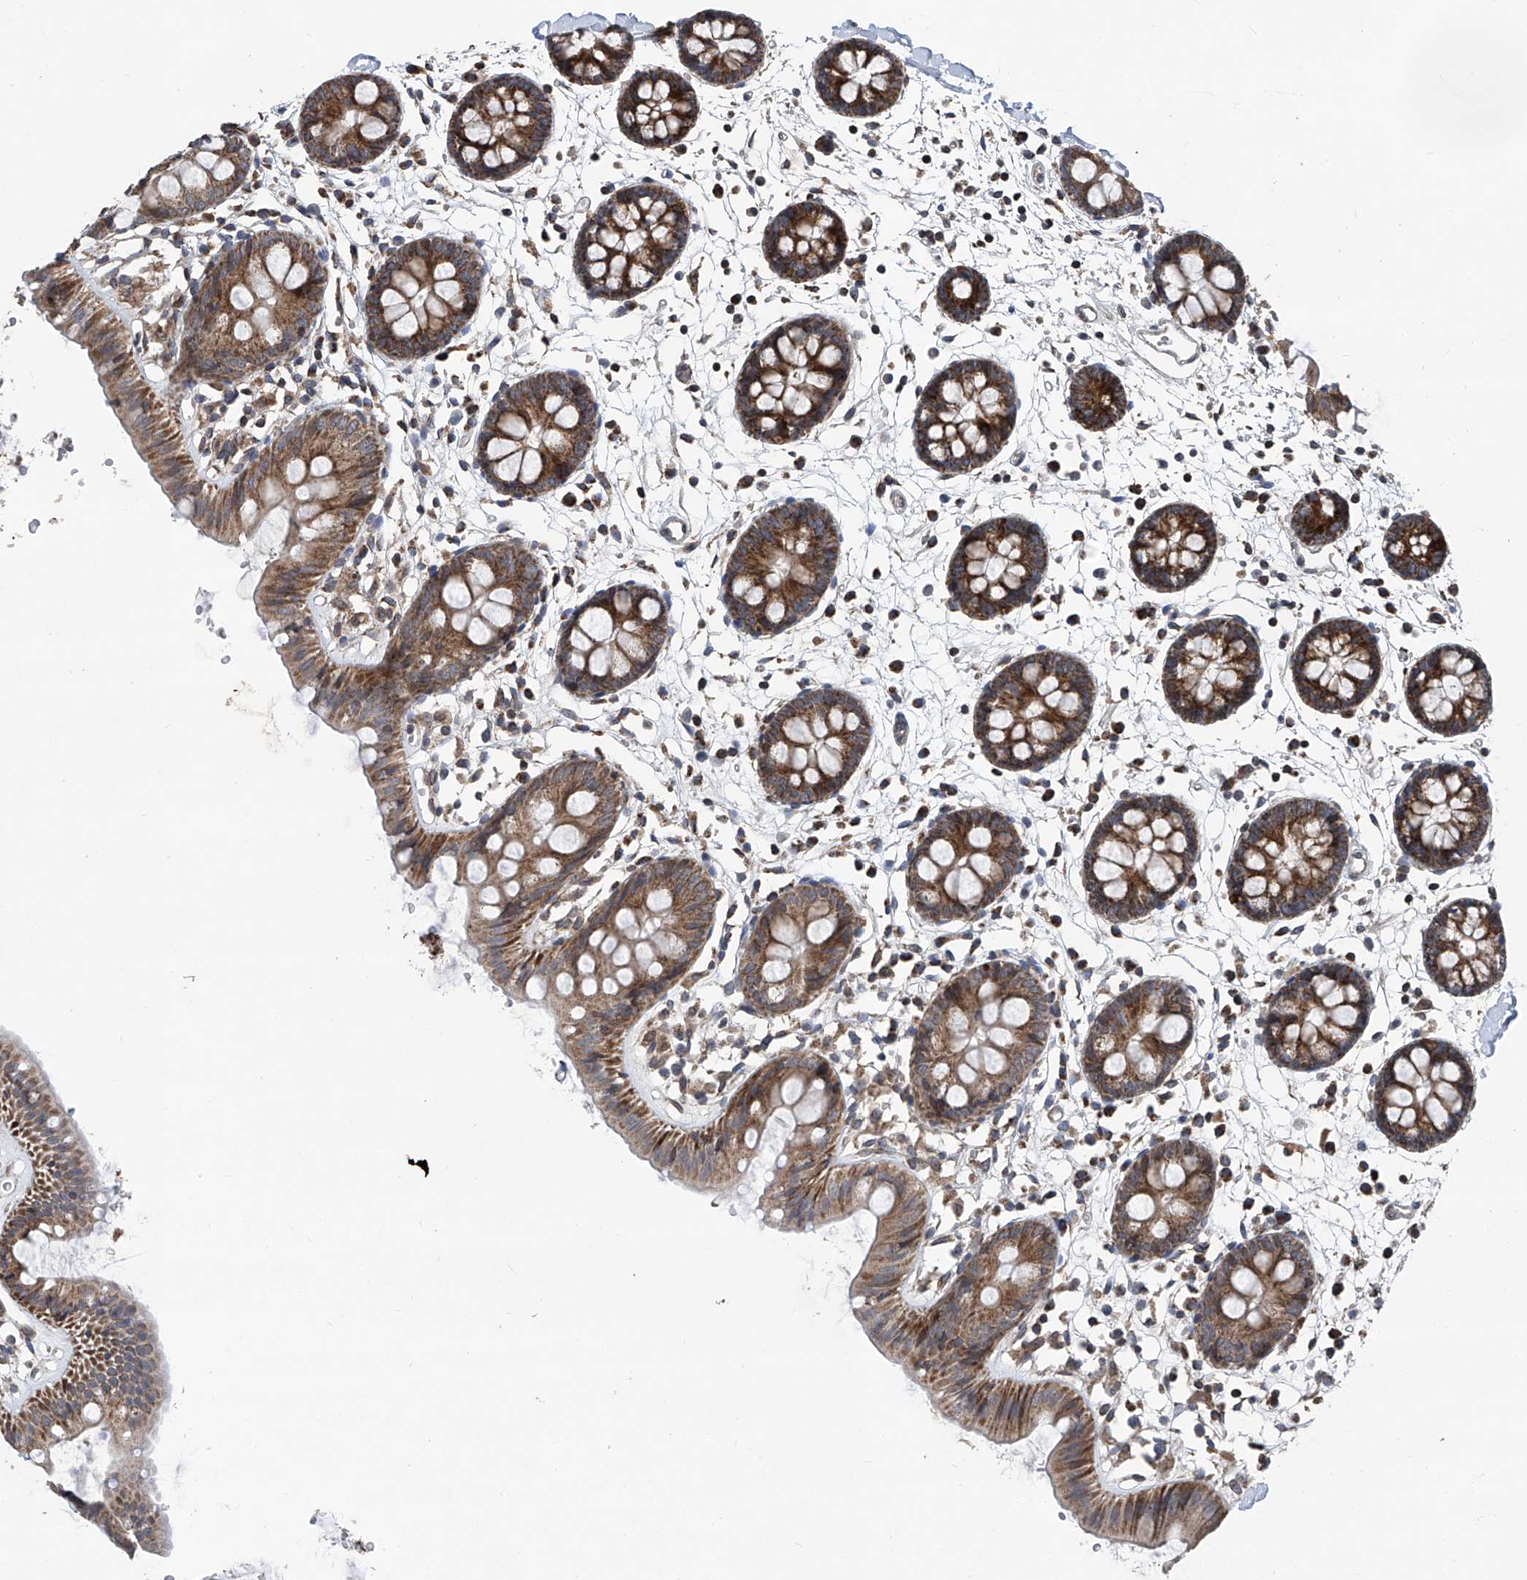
{"staining": {"intensity": "weak", "quantity": ">75%", "location": "cytoplasmic/membranous"}, "tissue": "colon", "cell_type": "Endothelial cells", "image_type": "normal", "snomed": [{"axis": "morphology", "description": "Normal tissue, NOS"}, {"axis": "topography", "description": "Colon"}], "caption": "Protein expression analysis of normal human colon reveals weak cytoplasmic/membranous positivity in approximately >75% of endothelial cells. (Brightfield microscopy of DAB IHC at high magnification).", "gene": "BCKDHB", "patient": {"sex": "male", "age": 56}}